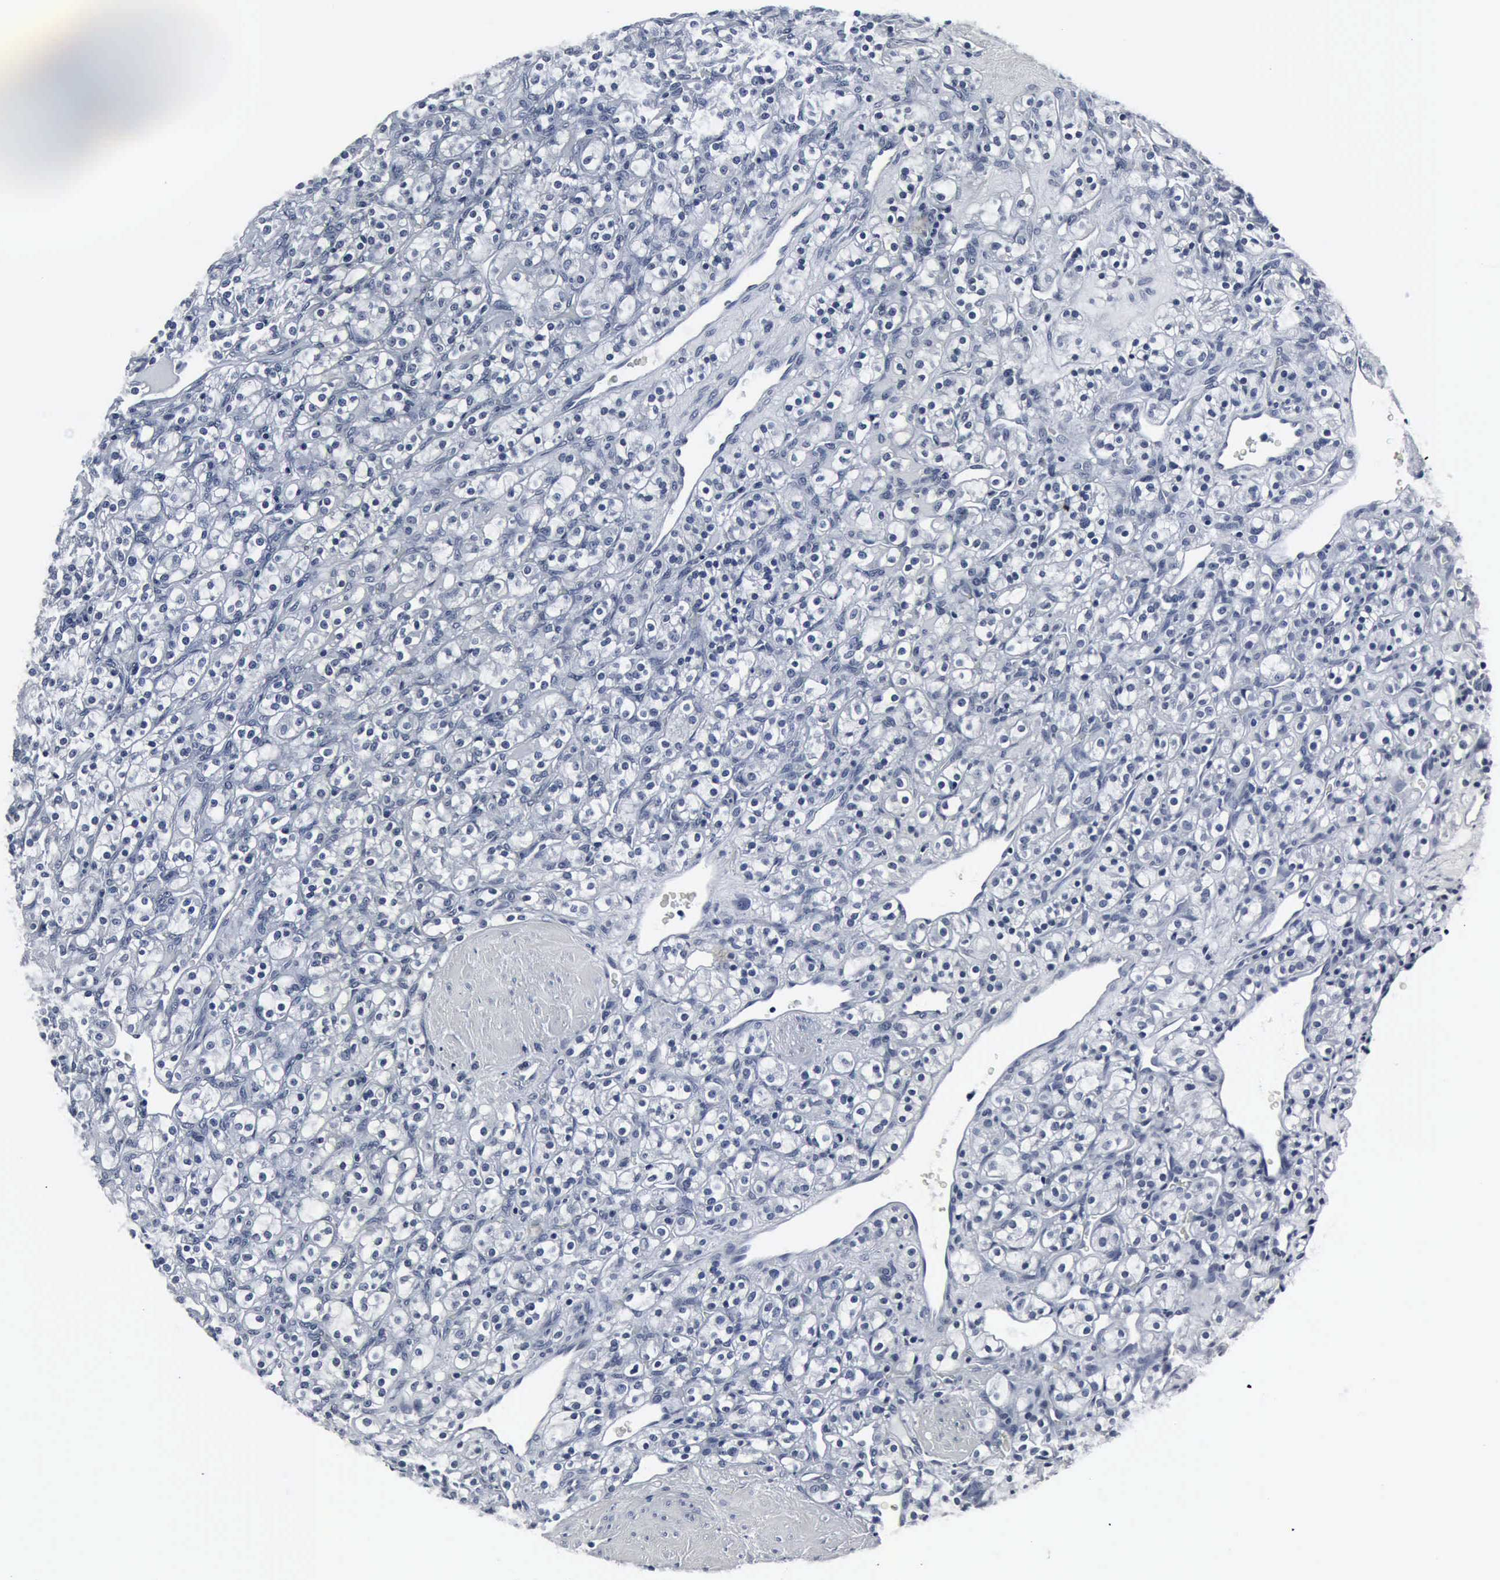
{"staining": {"intensity": "negative", "quantity": "none", "location": "none"}, "tissue": "renal cancer", "cell_type": "Tumor cells", "image_type": "cancer", "snomed": [{"axis": "morphology", "description": "Adenocarcinoma, NOS"}, {"axis": "topography", "description": "Kidney"}], "caption": "Immunohistochemistry histopathology image of neoplastic tissue: renal adenocarcinoma stained with DAB displays no significant protein expression in tumor cells.", "gene": "SNAP25", "patient": {"sex": "male", "age": 77}}